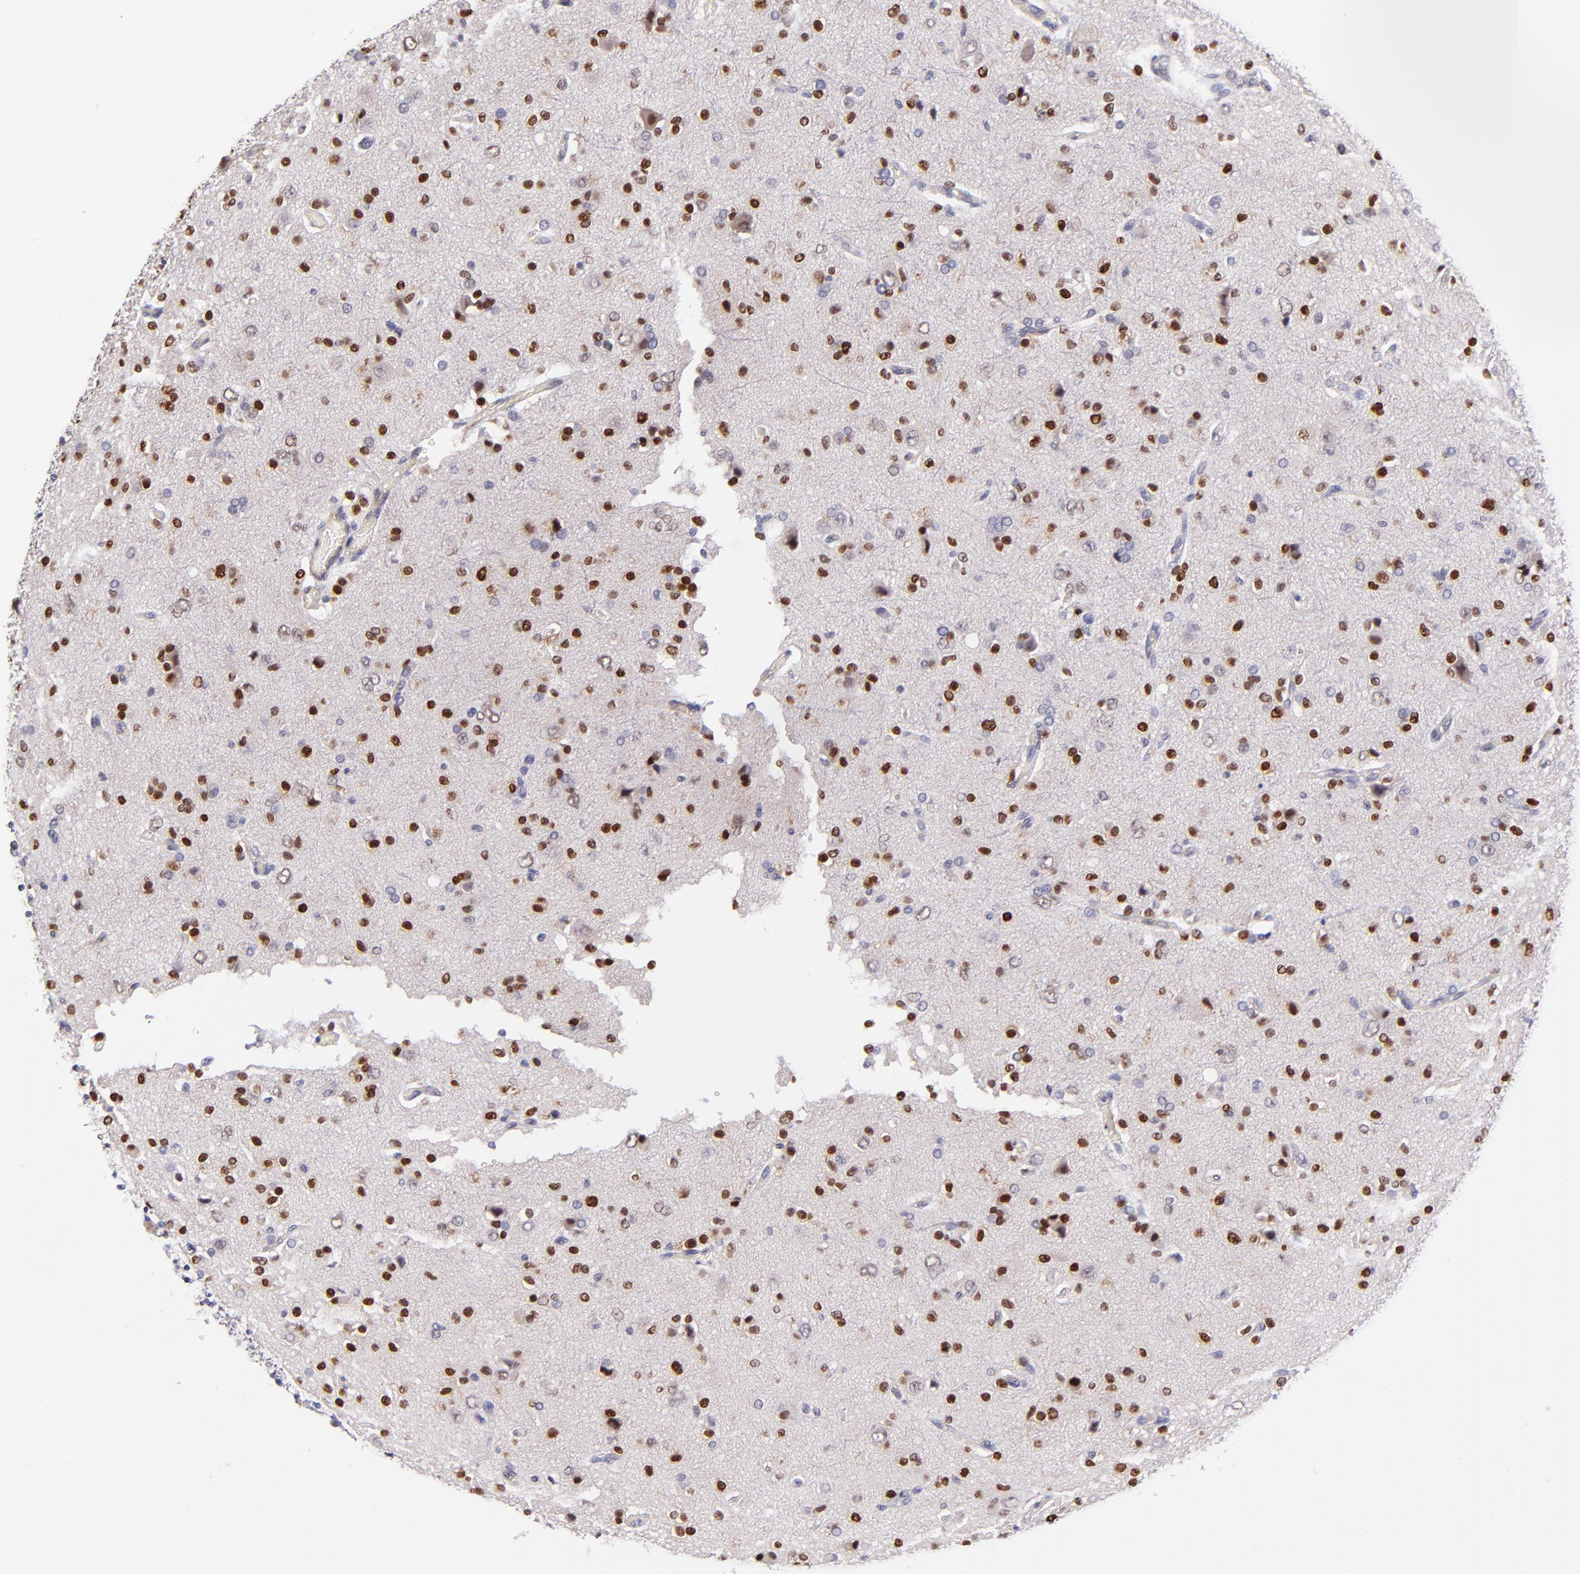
{"staining": {"intensity": "strong", "quantity": "25%-75%", "location": "nuclear"}, "tissue": "glioma", "cell_type": "Tumor cells", "image_type": "cancer", "snomed": [{"axis": "morphology", "description": "Glioma, malignant, High grade"}, {"axis": "topography", "description": "Brain"}], "caption": "Brown immunohistochemical staining in malignant glioma (high-grade) exhibits strong nuclear expression in about 25%-75% of tumor cells.", "gene": "SOX6", "patient": {"sex": "male", "age": 47}}